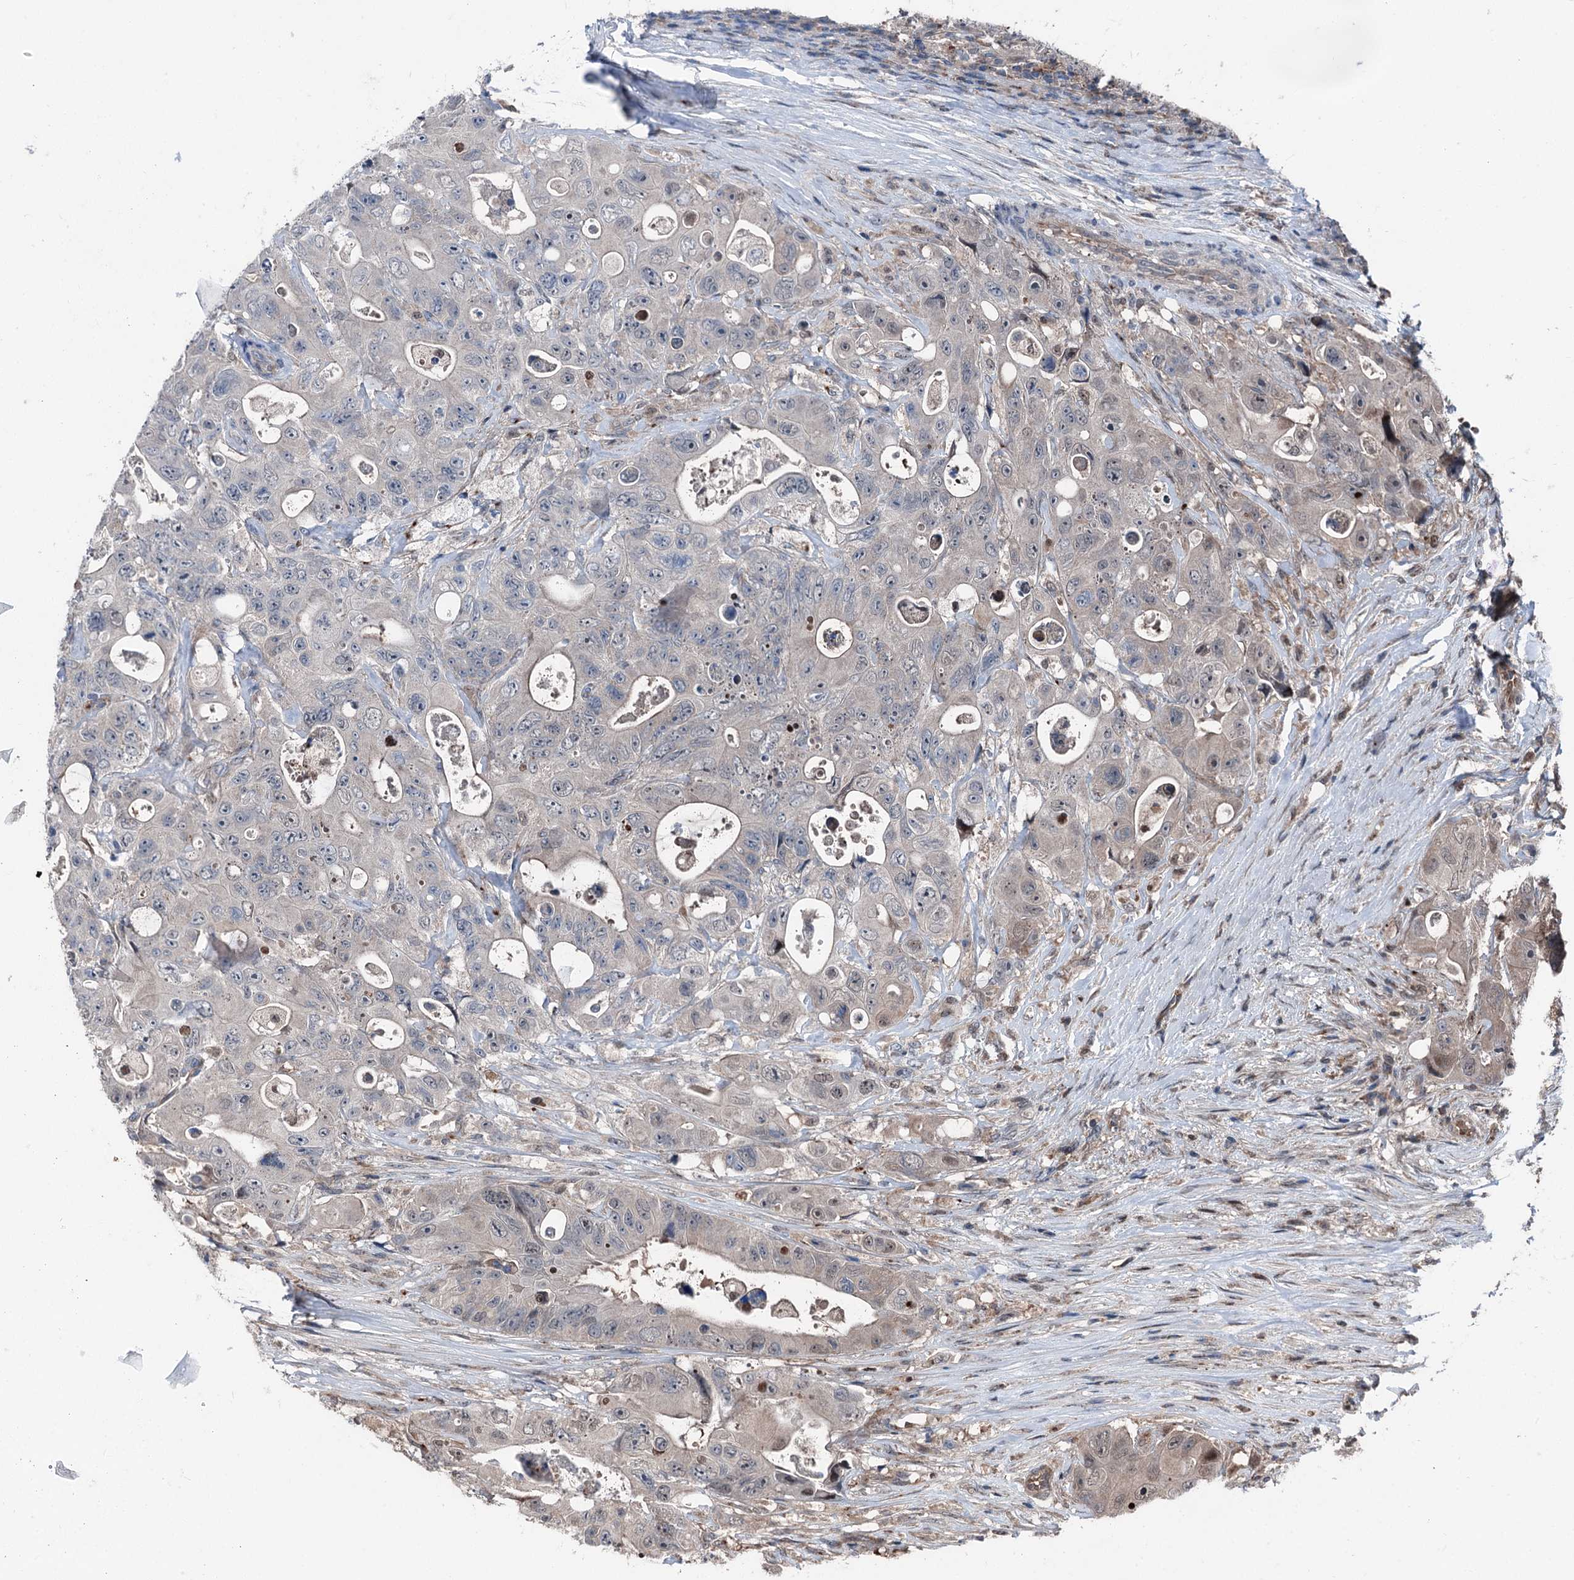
{"staining": {"intensity": "negative", "quantity": "none", "location": "none"}, "tissue": "colorectal cancer", "cell_type": "Tumor cells", "image_type": "cancer", "snomed": [{"axis": "morphology", "description": "Adenocarcinoma, NOS"}, {"axis": "topography", "description": "Colon"}], "caption": "A micrograph of human colorectal adenocarcinoma is negative for staining in tumor cells. The staining is performed using DAB brown chromogen with nuclei counter-stained in using hematoxylin.", "gene": "PSMD13", "patient": {"sex": "female", "age": 46}}